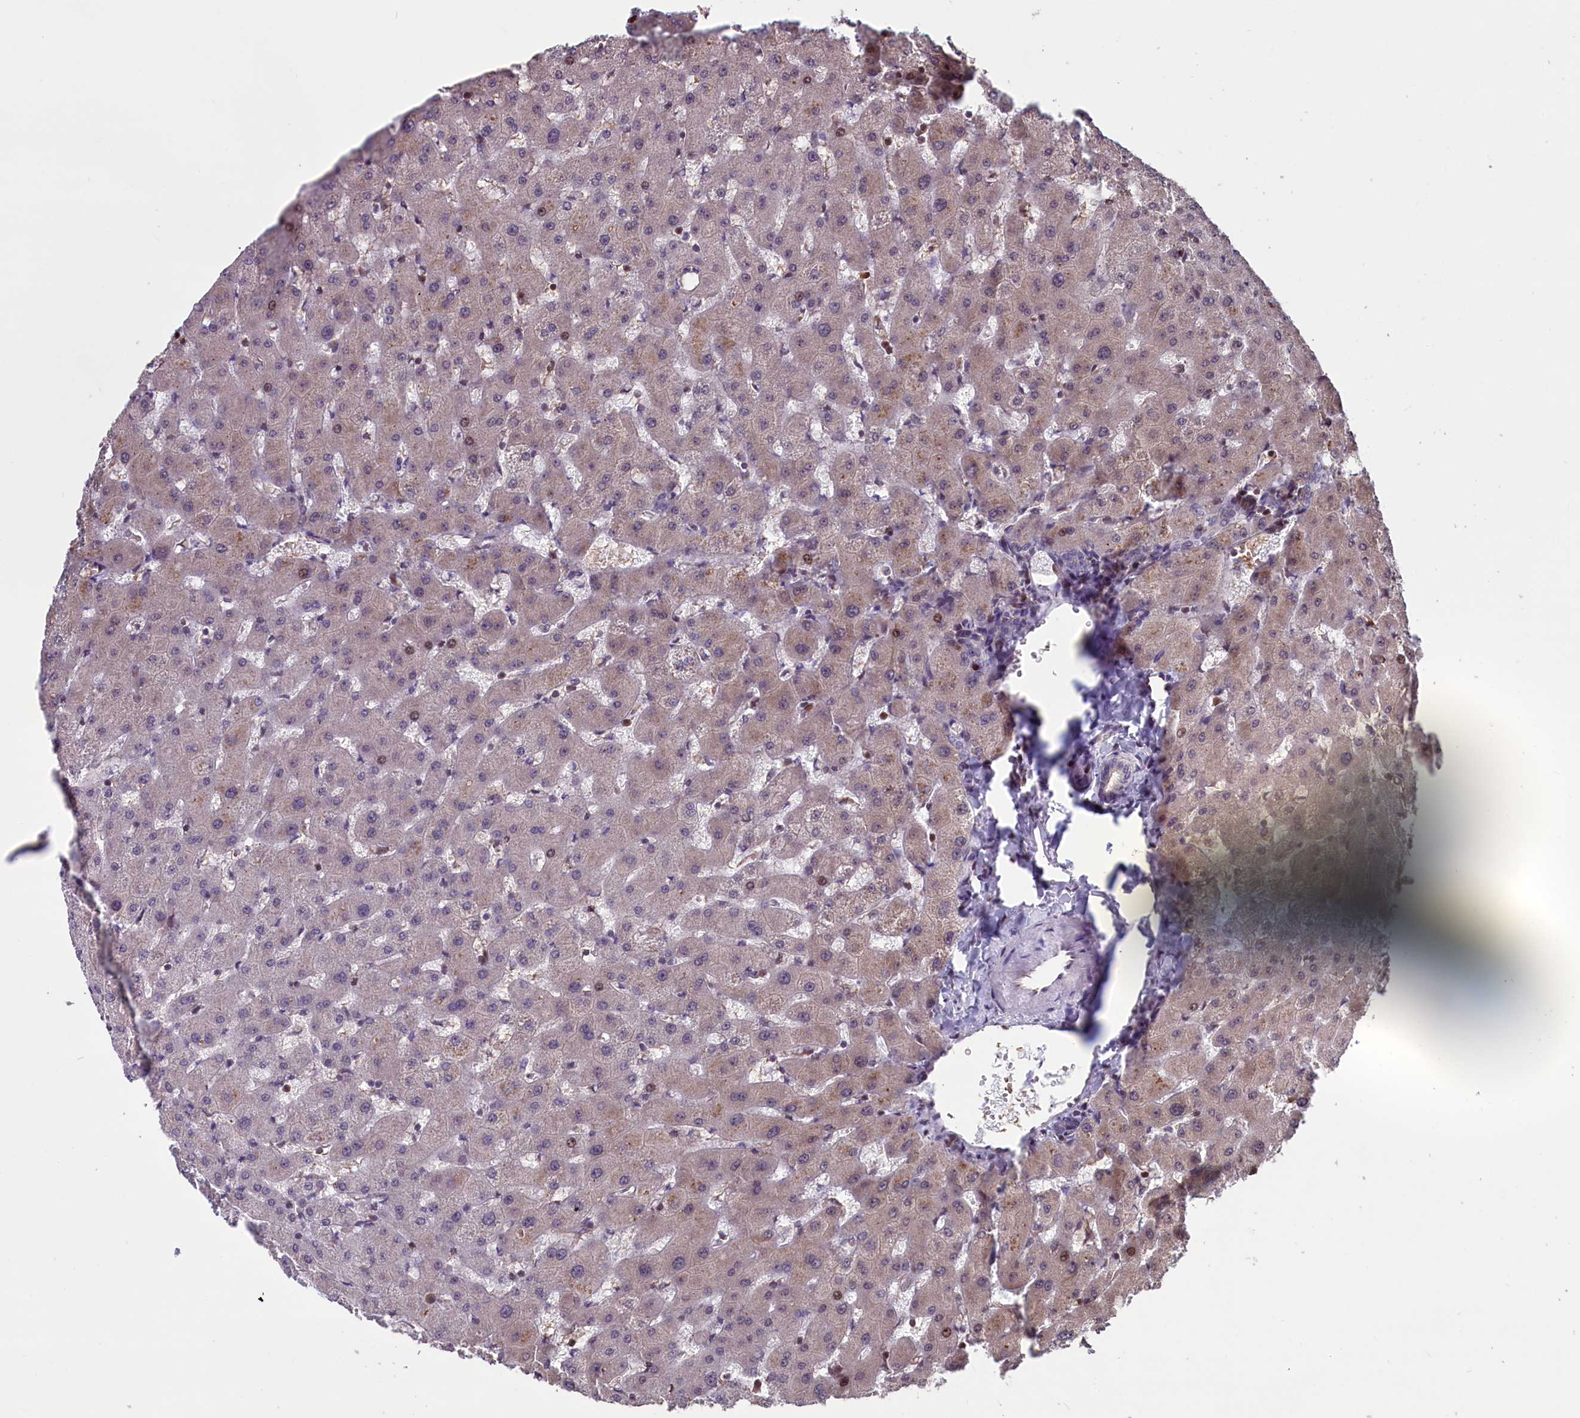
{"staining": {"intensity": "negative", "quantity": "none", "location": "none"}, "tissue": "liver", "cell_type": "Cholangiocytes", "image_type": "normal", "snomed": [{"axis": "morphology", "description": "Normal tissue, NOS"}, {"axis": "topography", "description": "Liver"}], "caption": "Human liver stained for a protein using immunohistochemistry (IHC) exhibits no staining in cholangiocytes.", "gene": "SHFL", "patient": {"sex": "female", "age": 63}}